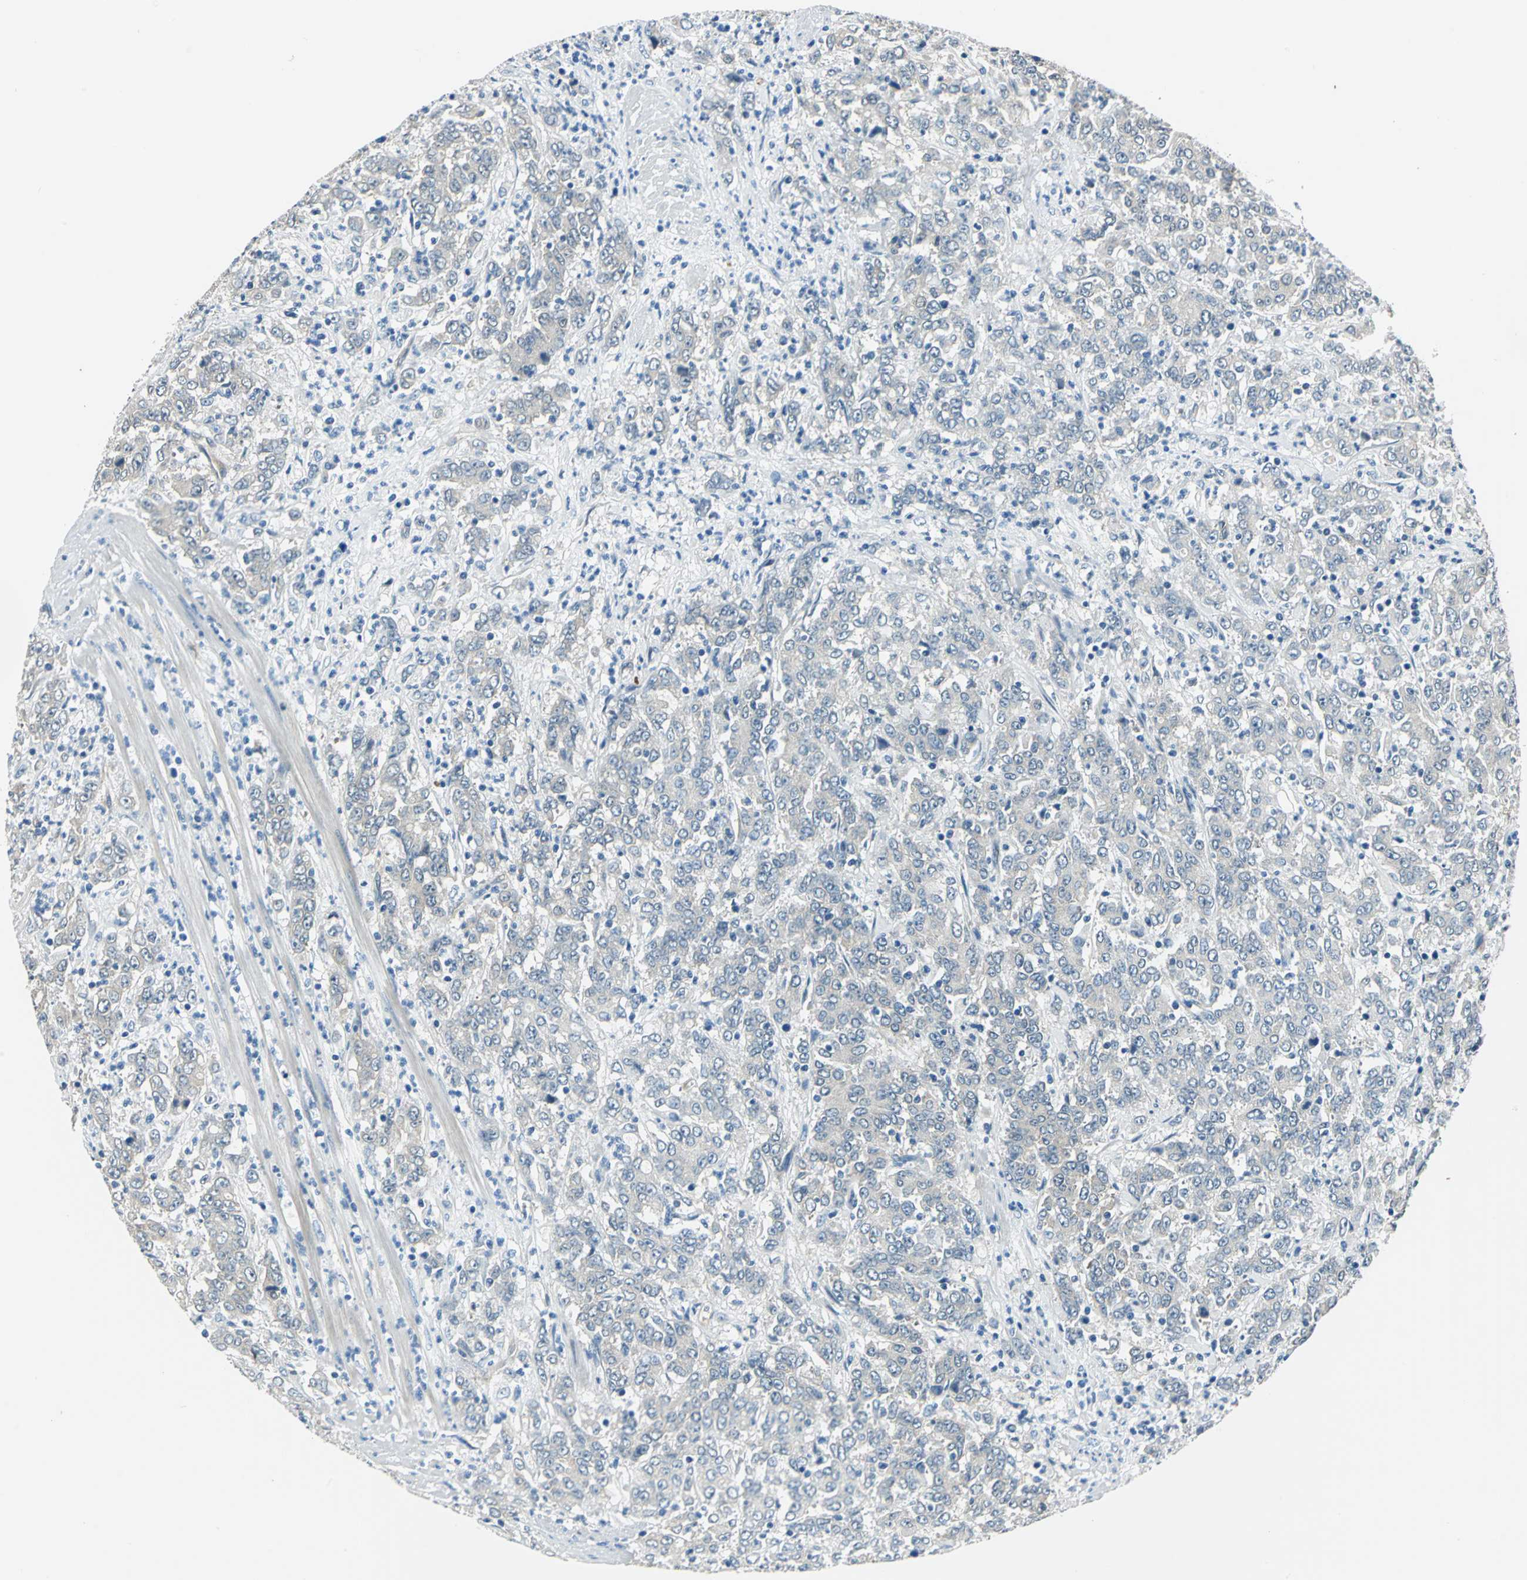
{"staining": {"intensity": "negative", "quantity": "none", "location": "none"}, "tissue": "stomach cancer", "cell_type": "Tumor cells", "image_type": "cancer", "snomed": [{"axis": "morphology", "description": "Adenocarcinoma, NOS"}, {"axis": "topography", "description": "Stomach, lower"}], "caption": "Protein analysis of stomach adenocarcinoma demonstrates no significant staining in tumor cells. Brightfield microscopy of IHC stained with DAB (3,3'-diaminobenzidine) (brown) and hematoxylin (blue), captured at high magnification.", "gene": "CDC42EP1", "patient": {"sex": "female", "age": 71}}